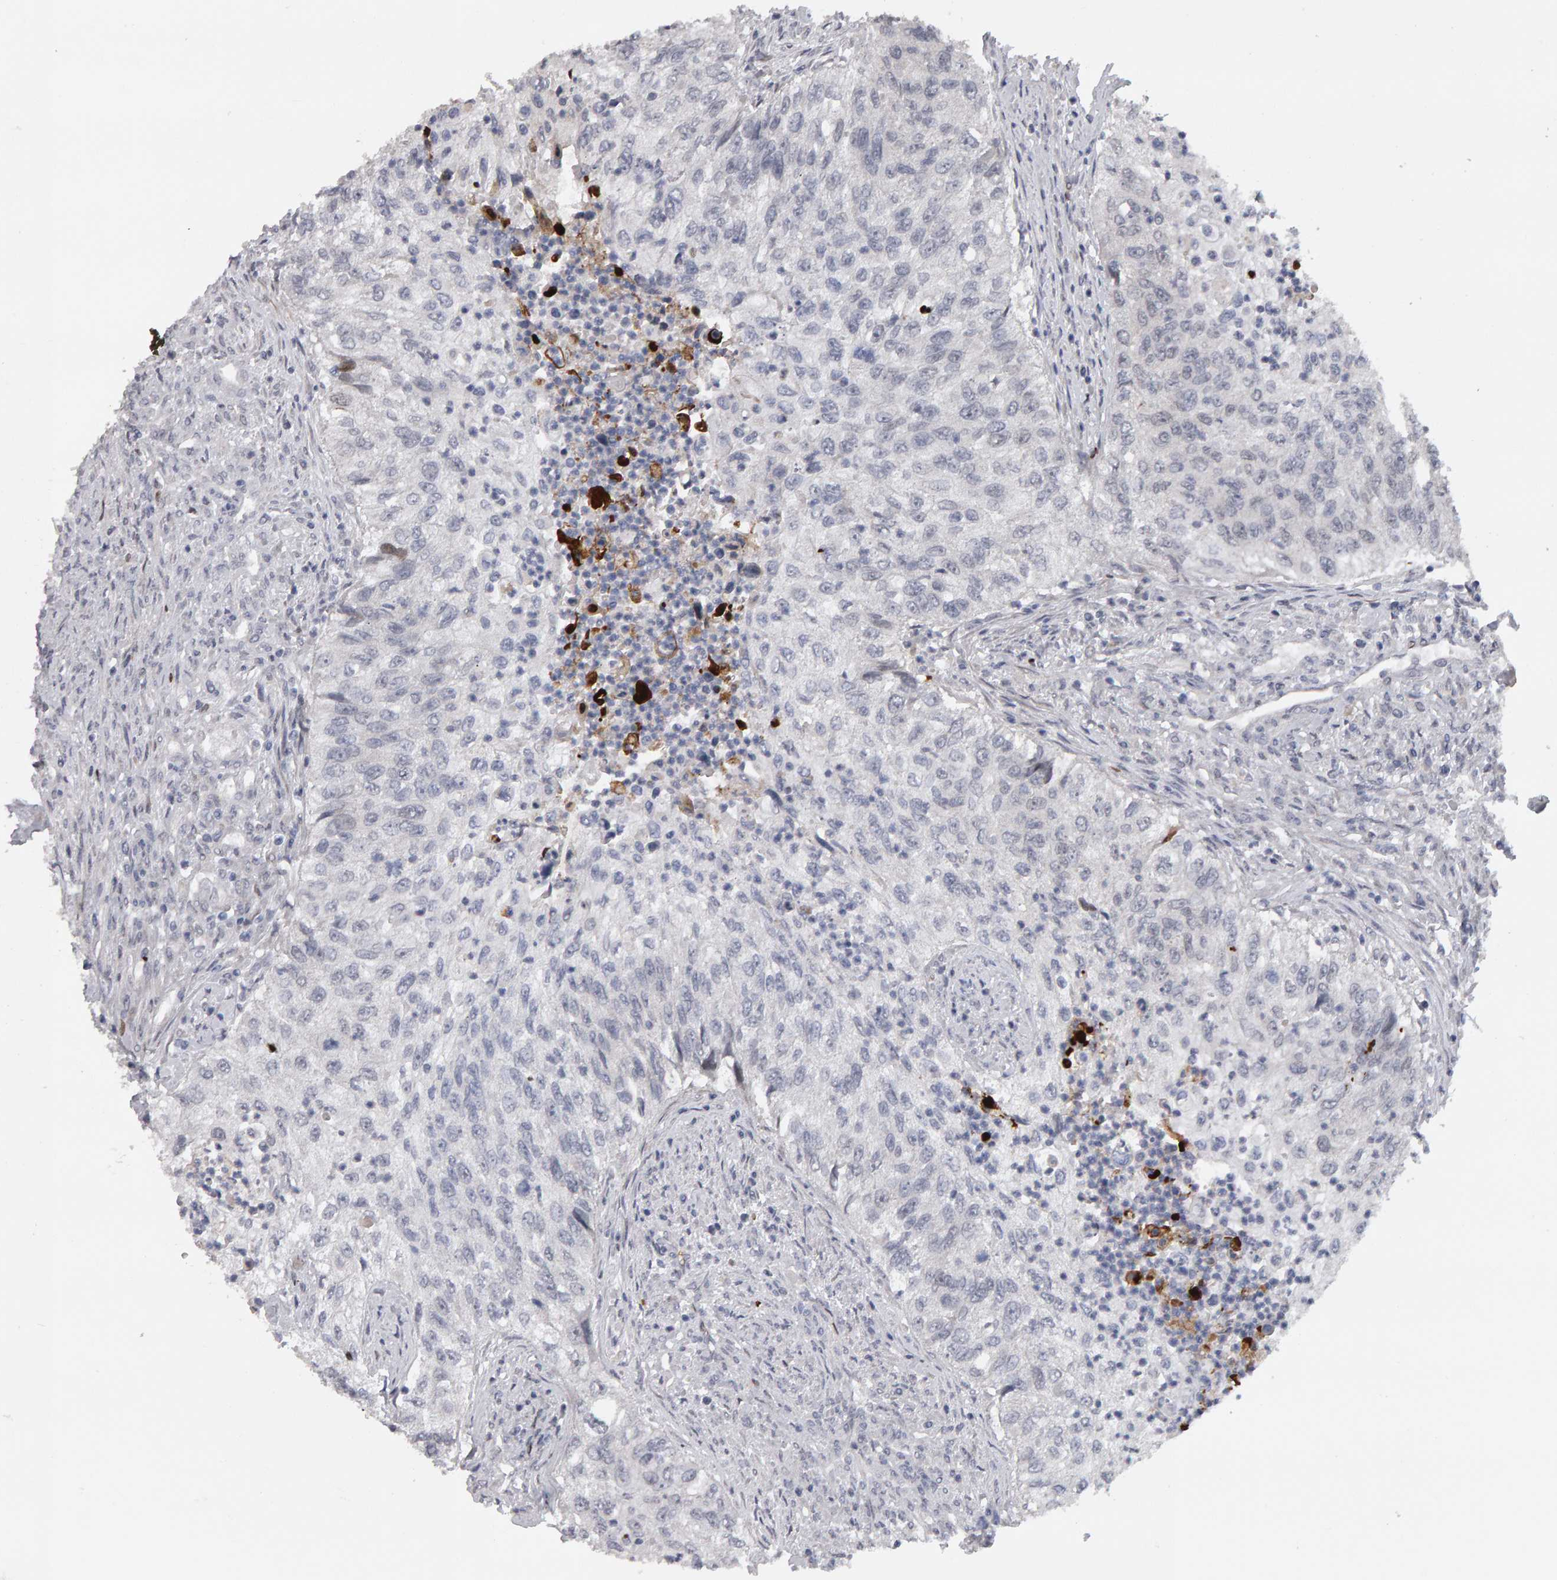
{"staining": {"intensity": "negative", "quantity": "none", "location": "none"}, "tissue": "urothelial cancer", "cell_type": "Tumor cells", "image_type": "cancer", "snomed": [{"axis": "morphology", "description": "Urothelial carcinoma, High grade"}, {"axis": "topography", "description": "Urinary bladder"}], "caption": "This is an immunohistochemistry photomicrograph of human urothelial cancer. There is no positivity in tumor cells.", "gene": "IPO8", "patient": {"sex": "female", "age": 60}}